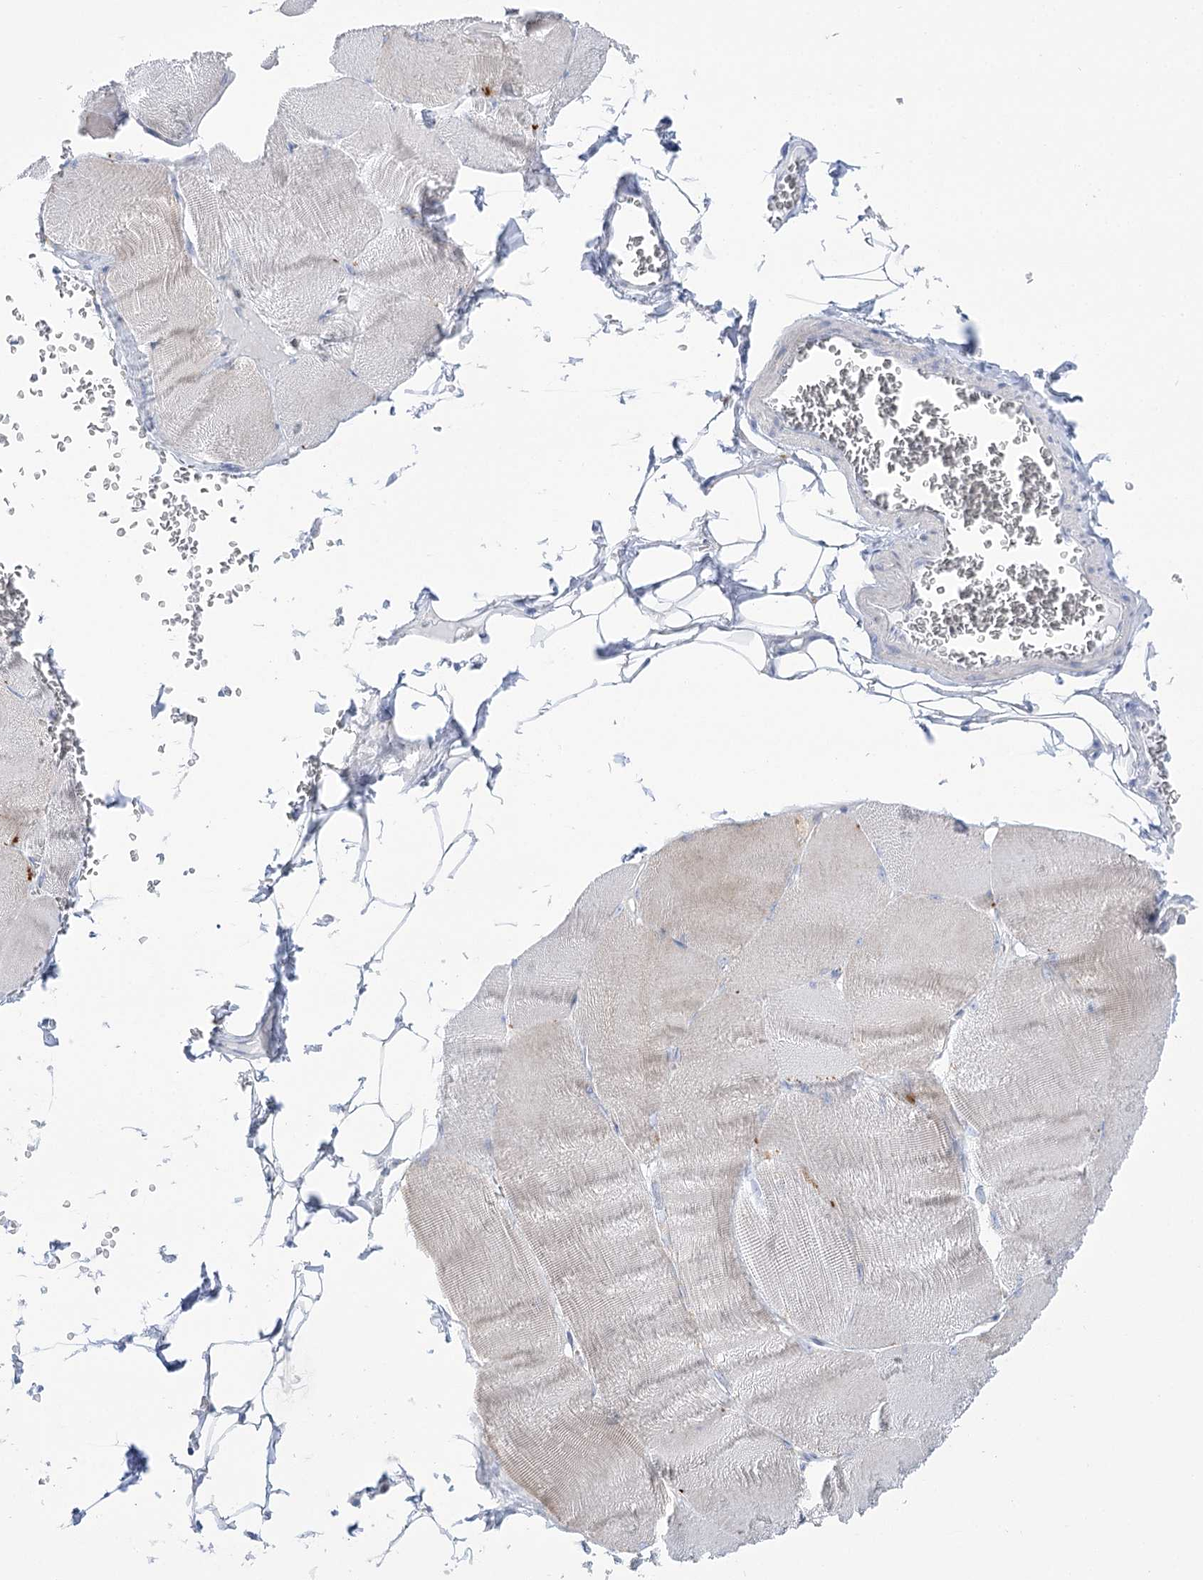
{"staining": {"intensity": "weak", "quantity": "<25%", "location": "cytoplasmic/membranous"}, "tissue": "skeletal muscle", "cell_type": "Myocytes", "image_type": "normal", "snomed": [{"axis": "morphology", "description": "Normal tissue, NOS"}, {"axis": "morphology", "description": "Basal cell carcinoma"}, {"axis": "topography", "description": "Skeletal muscle"}], "caption": "An image of skeletal muscle stained for a protein demonstrates no brown staining in myocytes. (Stains: DAB (3,3'-diaminobenzidine) immunohistochemistry with hematoxylin counter stain, Microscopy: brightfield microscopy at high magnification).", "gene": "SIAE", "patient": {"sex": "female", "age": 64}}